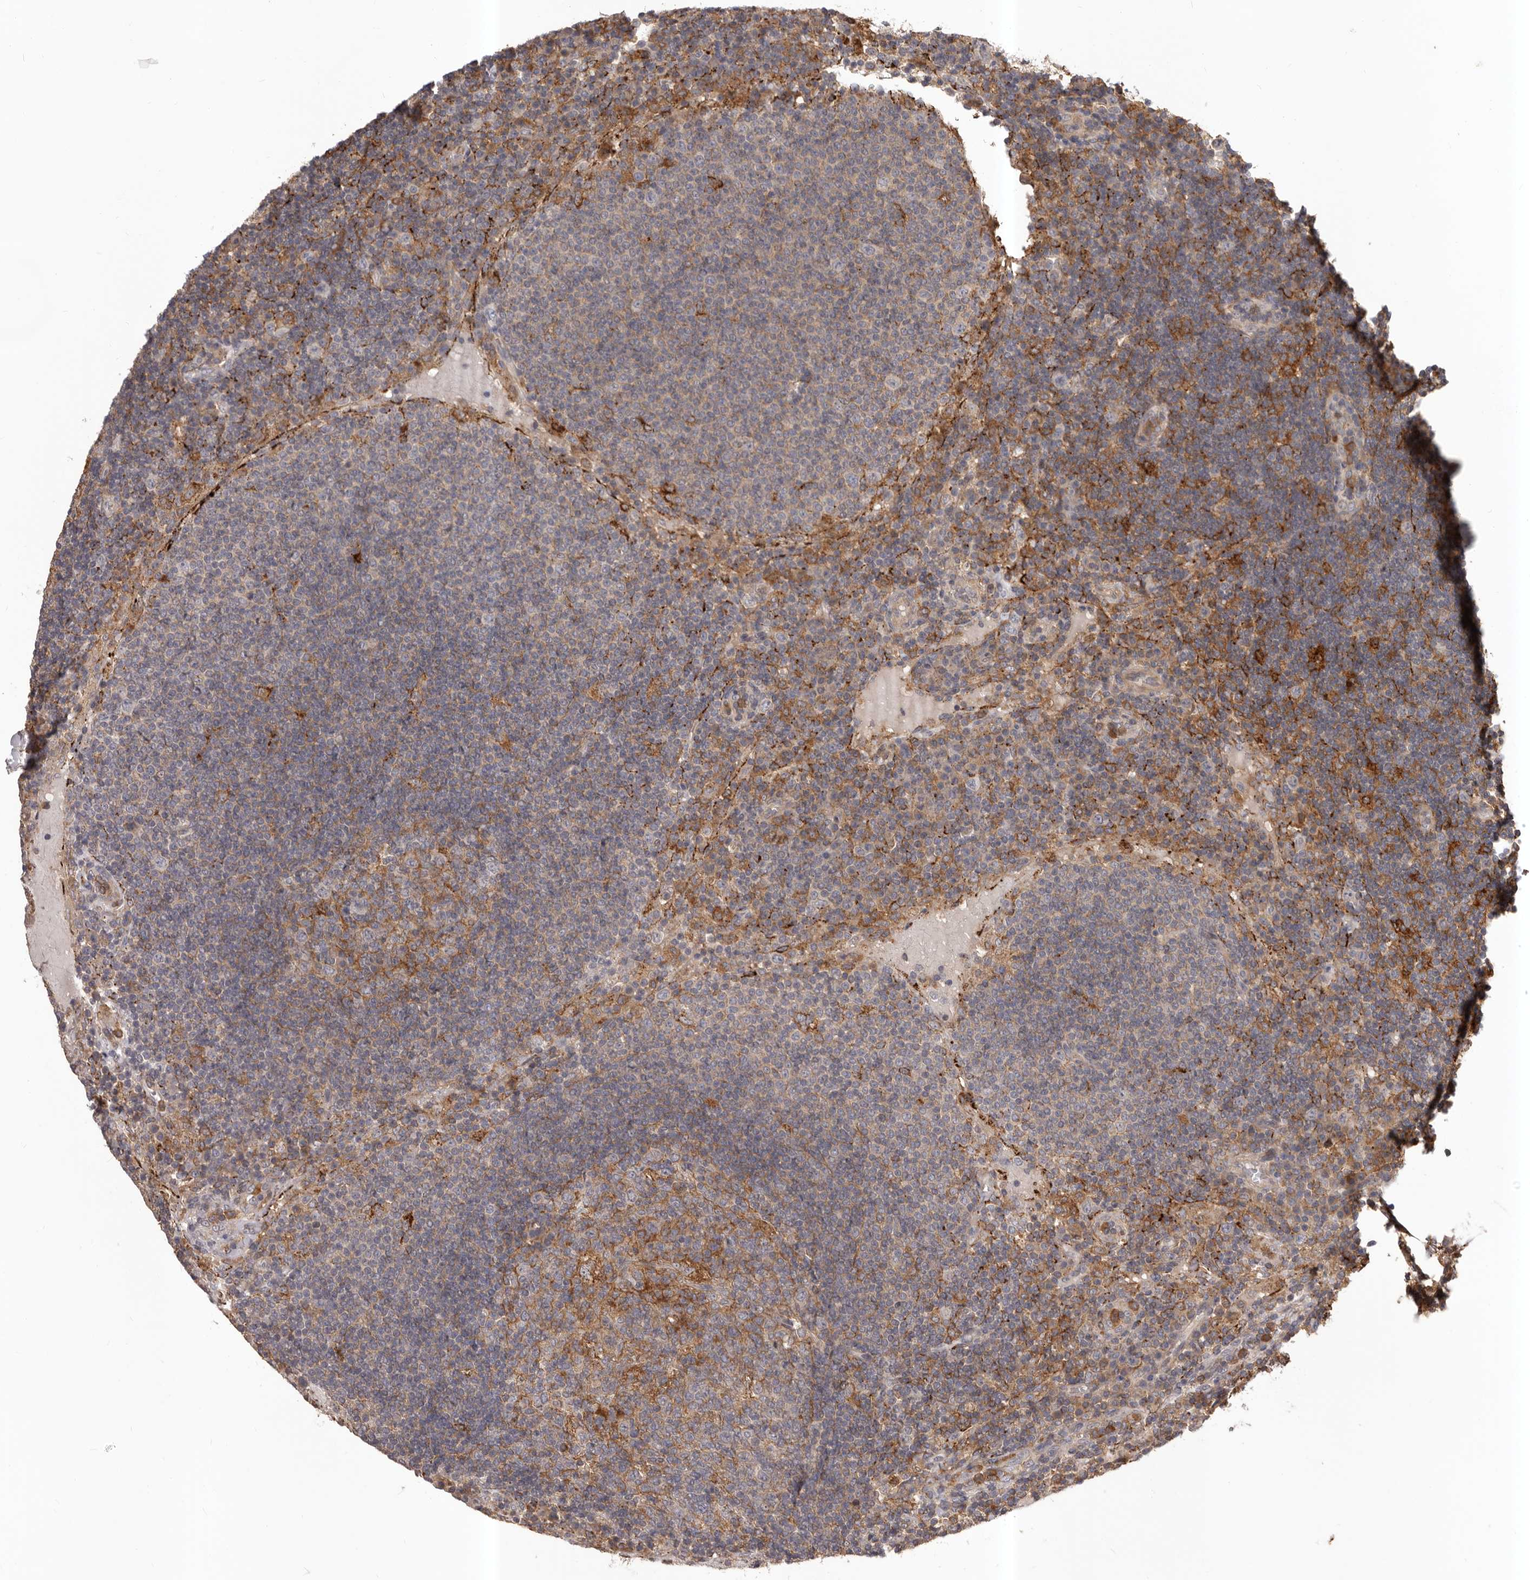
{"staining": {"intensity": "moderate", "quantity": "25%-75%", "location": "cytoplasmic/membranous"}, "tissue": "lymph node", "cell_type": "Germinal center cells", "image_type": "normal", "snomed": [{"axis": "morphology", "description": "Normal tissue, NOS"}, {"axis": "topography", "description": "Lymph node"}], "caption": "Immunohistochemistry micrograph of normal lymph node: lymph node stained using immunohistochemistry (IHC) demonstrates medium levels of moderate protein expression localized specifically in the cytoplasmic/membranous of germinal center cells, appearing as a cytoplasmic/membranous brown color.", "gene": "GLIPR2", "patient": {"sex": "female", "age": 53}}